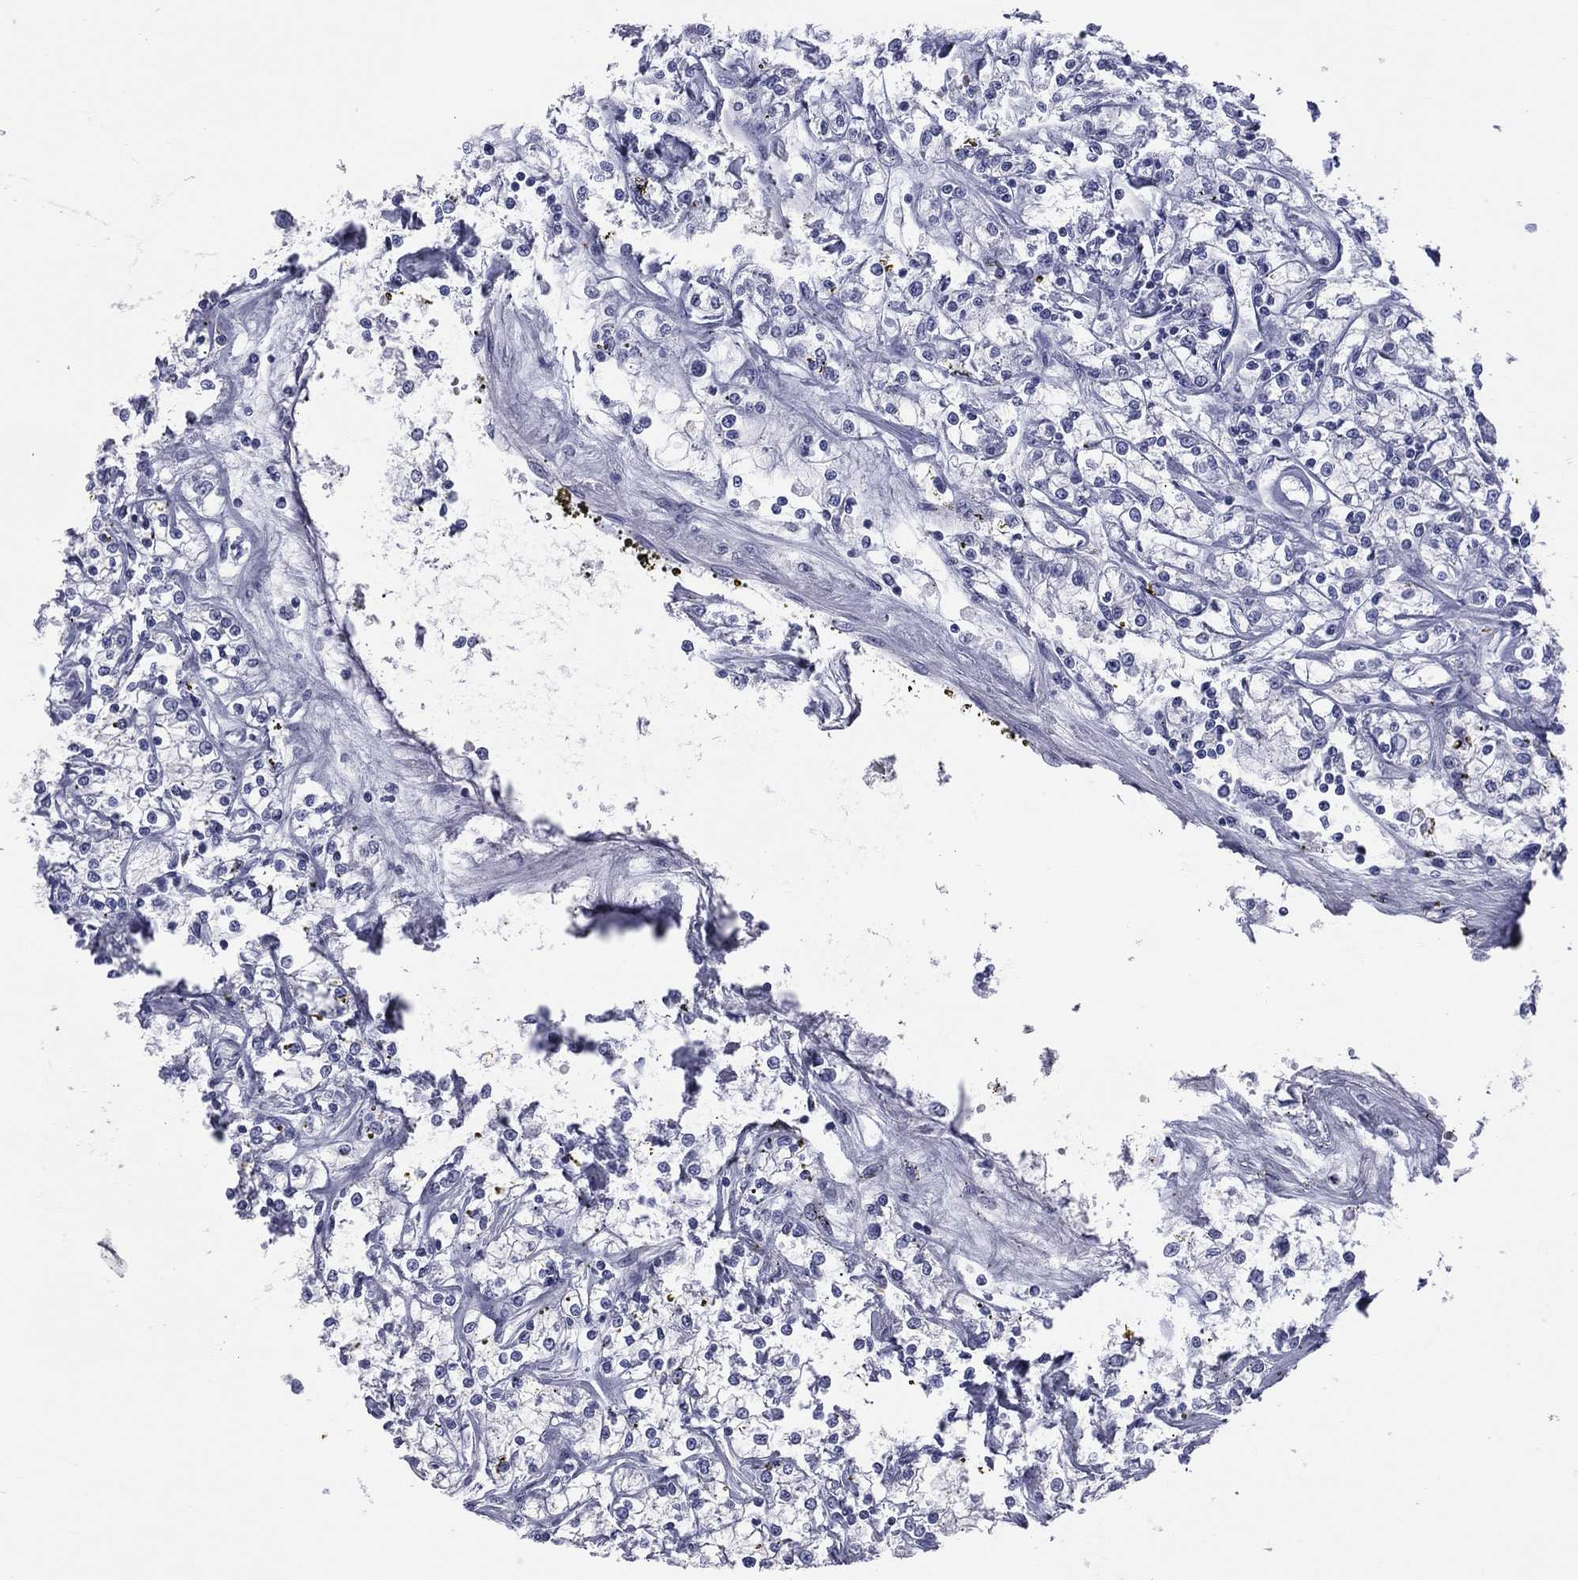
{"staining": {"intensity": "negative", "quantity": "none", "location": "none"}, "tissue": "renal cancer", "cell_type": "Tumor cells", "image_type": "cancer", "snomed": [{"axis": "morphology", "description": "Adenocarcinoma, NOS"}, {"axis": "topography", "description": "Kidney"}], "caption": "Photomicrograph shows no protein expression in tumor cells of renal cancer tissue.", "gene": "MLN", "patient": {"sex": "female", "age": 59}}